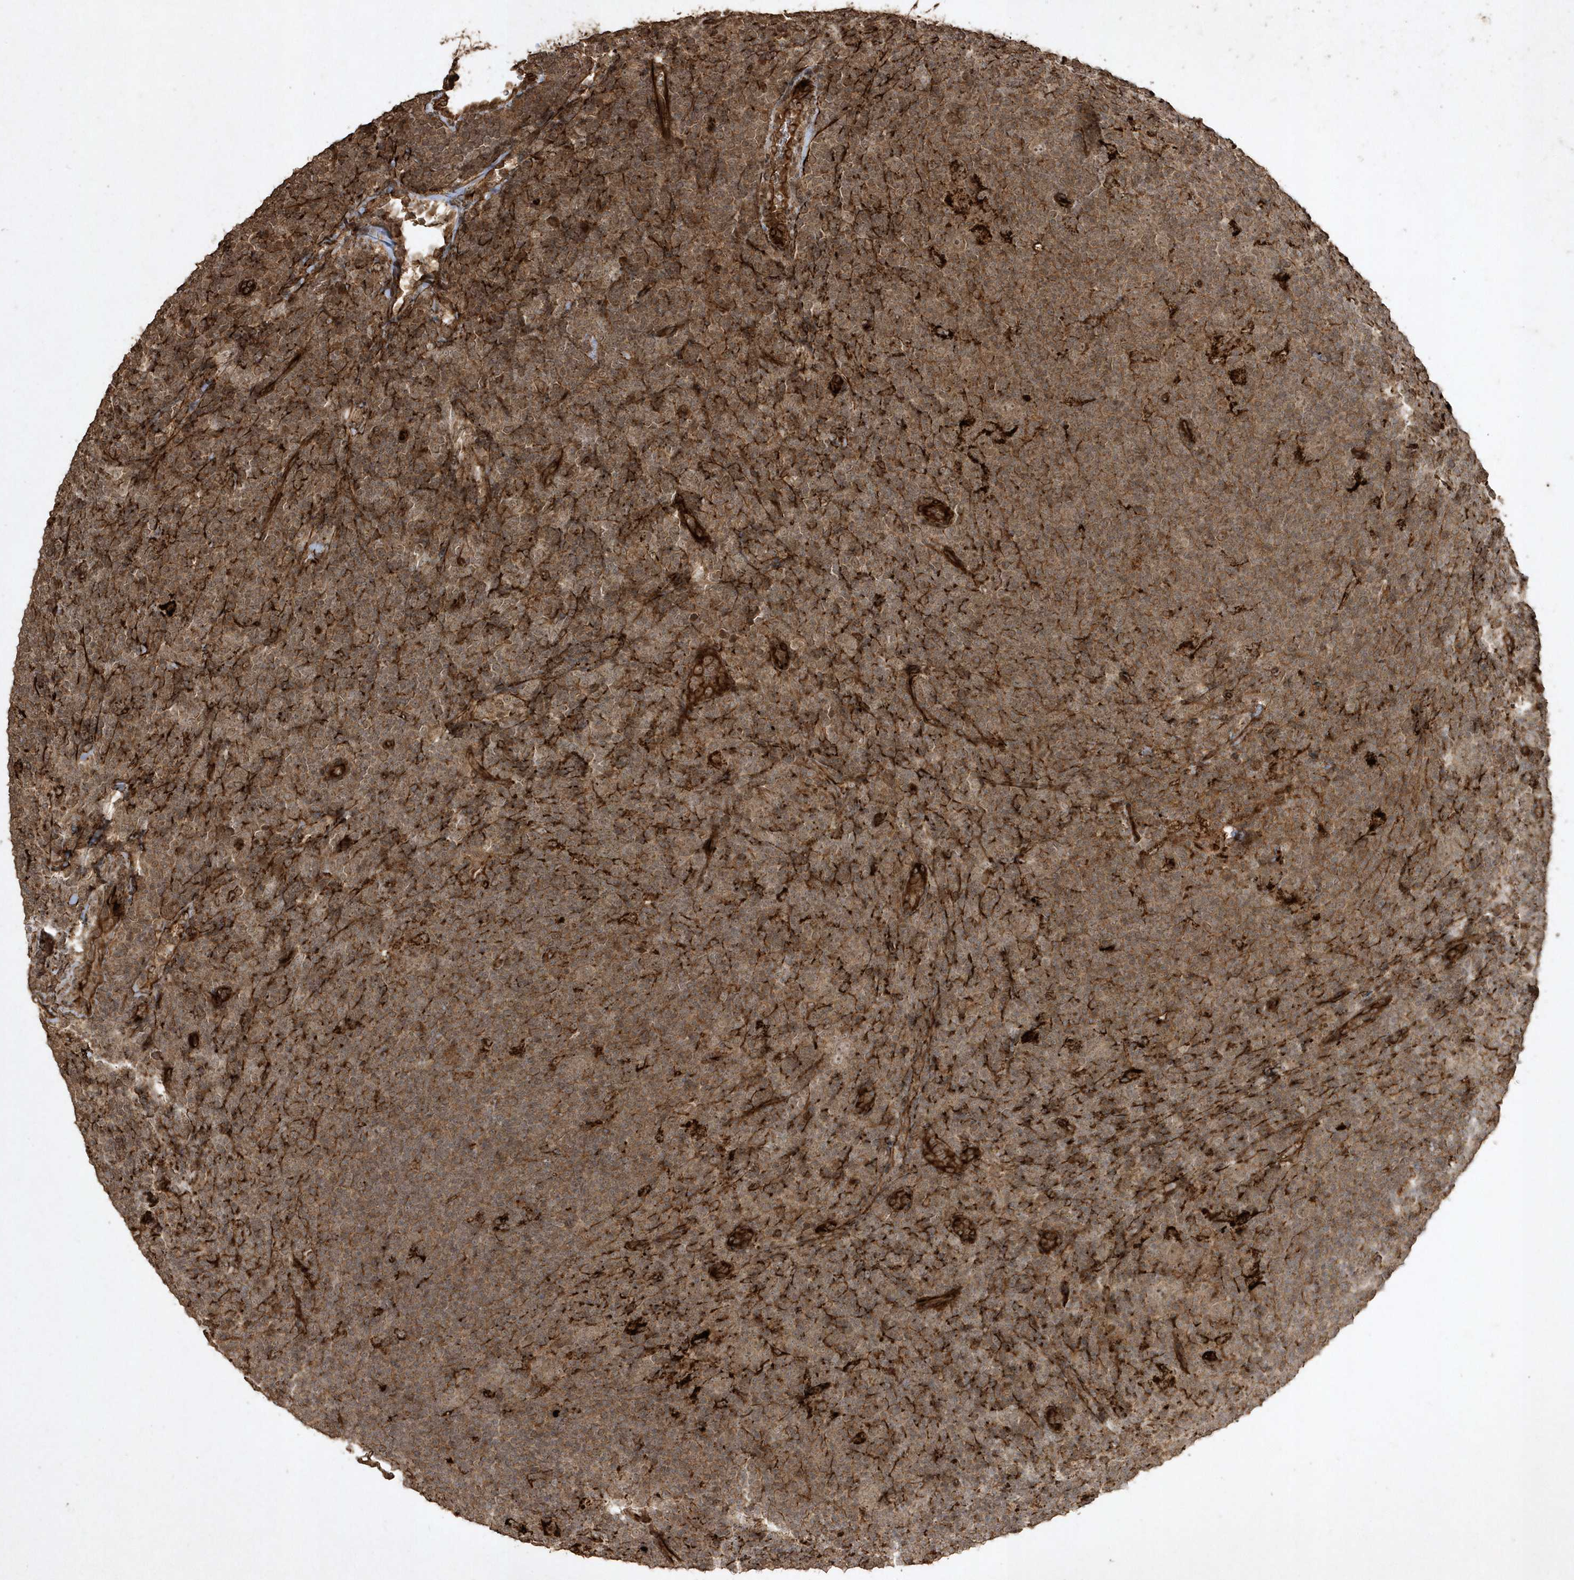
{"staining": {"intensity": "weak", "quantity": ">75%", "location": "cytoplasmic/membranous"}, "tissue": "lymphoma", "cell_type": "Tumor cells", "image_type": "cancer", "snomed": [{"axis": "morphology", "description": "Hodgkin's disease, NOS"}, {"axis": "topography", "description": "Lymph node"}], "caption": "Immunohistochemistry micrograph of Hodgkin's disease stained for a protein (brown), which displays low levels of weak cytoplasmic/membranous expression in approximately >75% of tumor cells.", "gene": "AVPI1", "patient": {"sex": "female", "age": 57}}